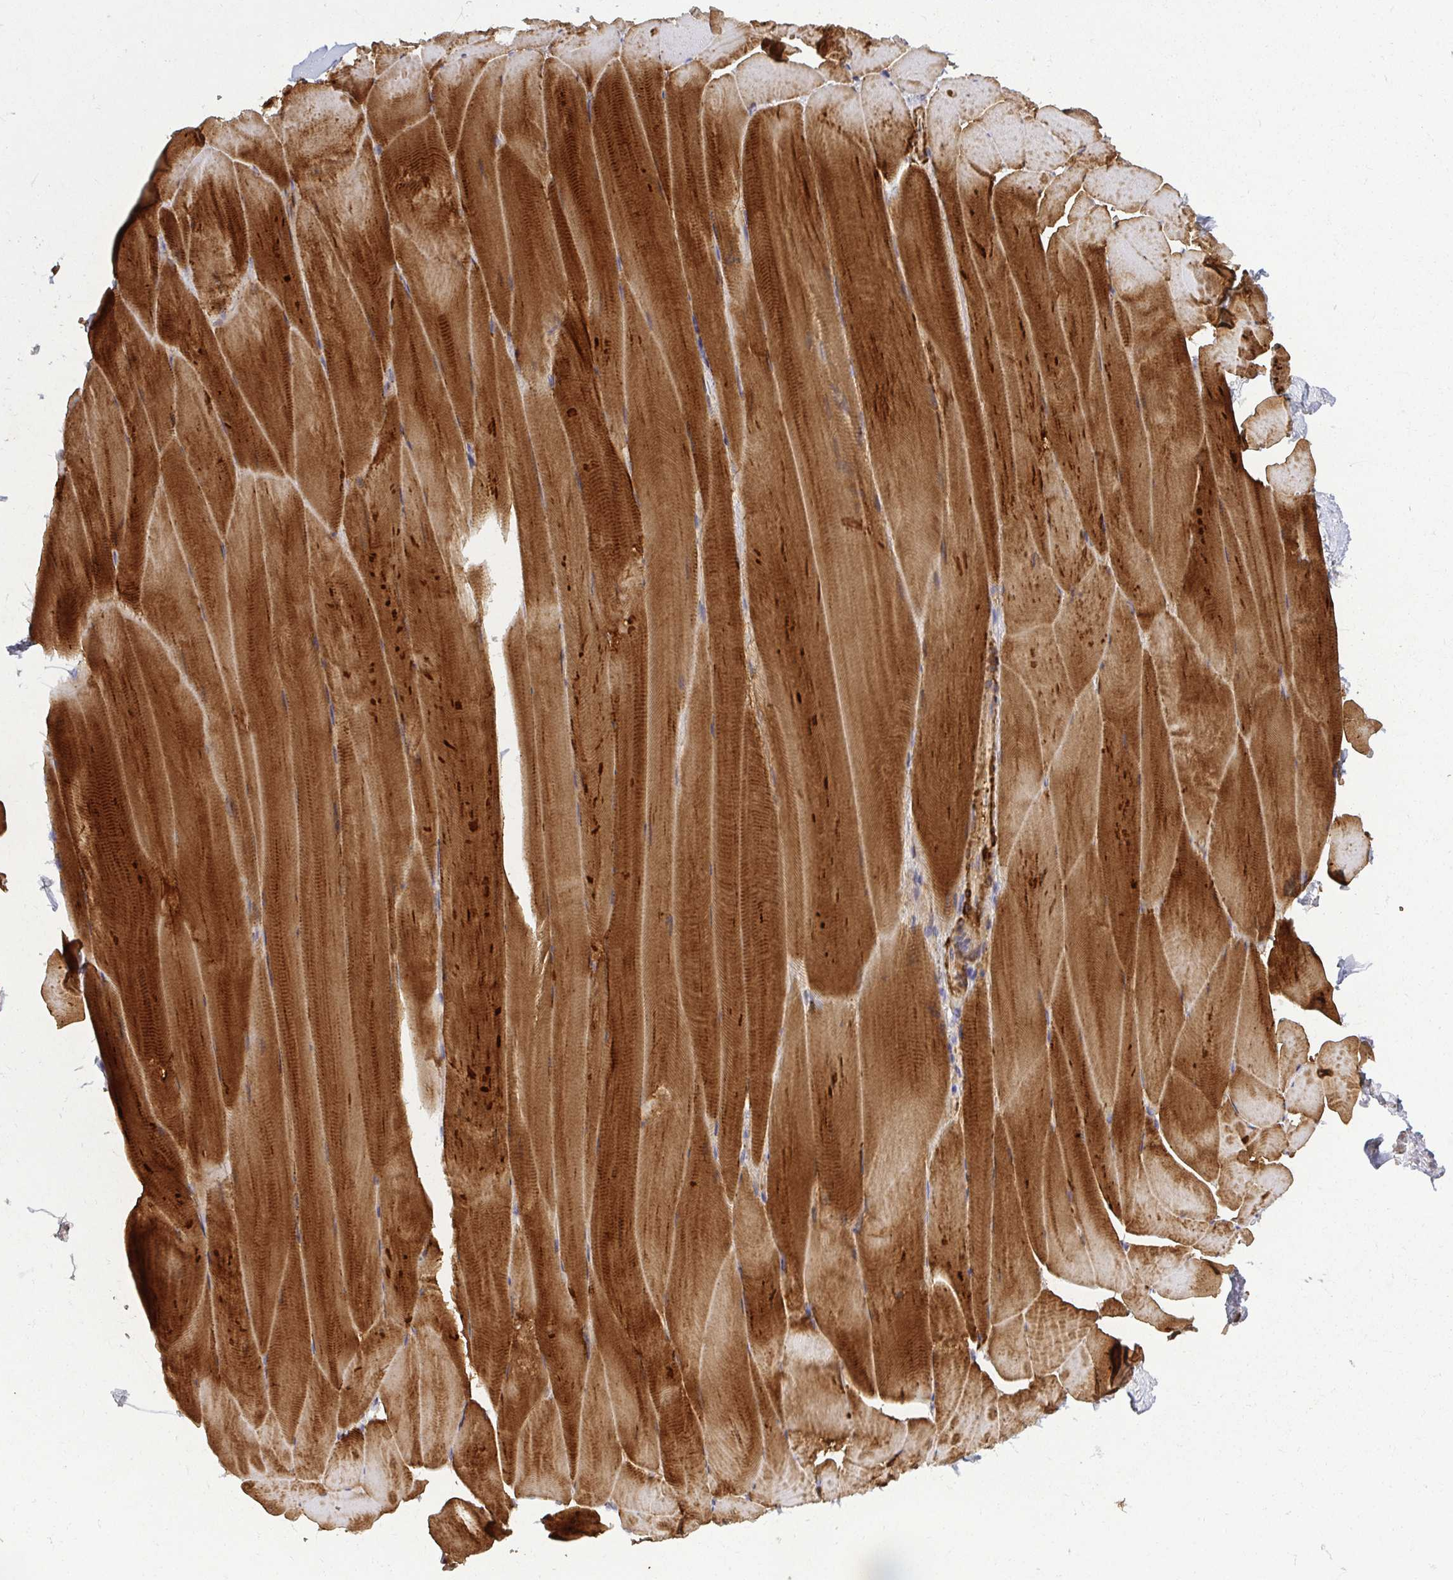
{"staining": {"intensity": "strong", "quantity": ">75%", "location": "cytoplasmic/membranous"}, "tissue": "skeletal muscle", "cell_type": "Myocytes", "image_type": "normal", "snomed": [{"axis": "morphology", "description": "Normal tissue, NOS"}, {"axis": "topography", "description": "Skeletal muscle"}], "caption": "A high amount of strong cytoplasmic/membranous expression is present in approximately >75% of myocytes in normal skeletal muscle.", "gene": "TM9SF4", "patient": {"sex": "female", "age": 64}}